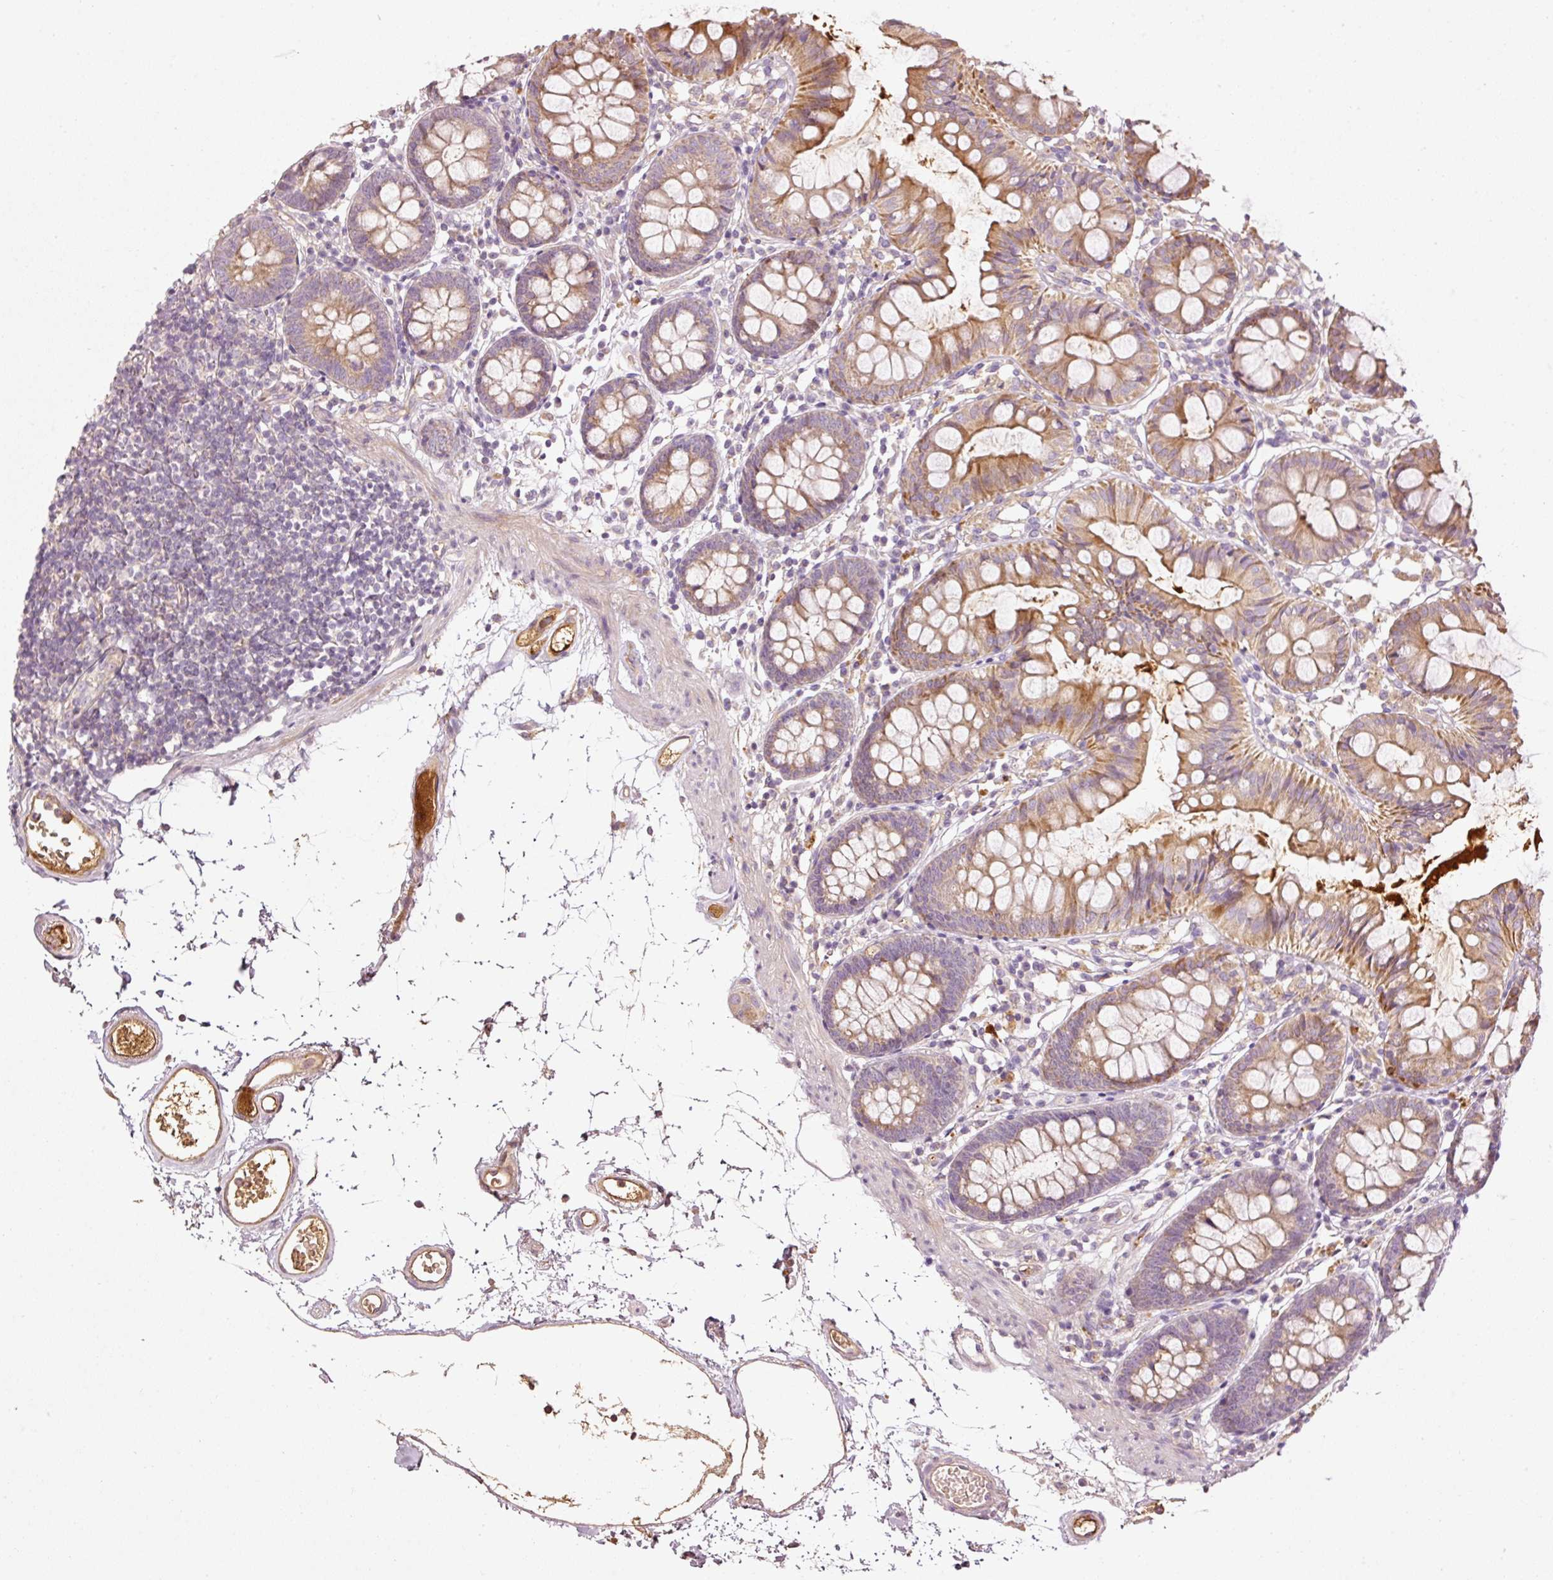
{"staining": {"intensity": "moderate", "quantity": ">75%", "location": "cytoplasmic/membranous"}, "tissue": "colon", "cell_type": "Endothelial cells", "image_type": "normal", "snomed": [{"axis": "morphology", "description": "Normal tissue, NOS"}, {"axis": "topography", "description": "Colon"}], "caption": "Protein analysis of benign colon reveals moderate cytoplasmic/membranous positivity in approximately >75% of endothelial cells.", "gene": "SERPING1", "patient": {"sex": "female", "age": 84}}